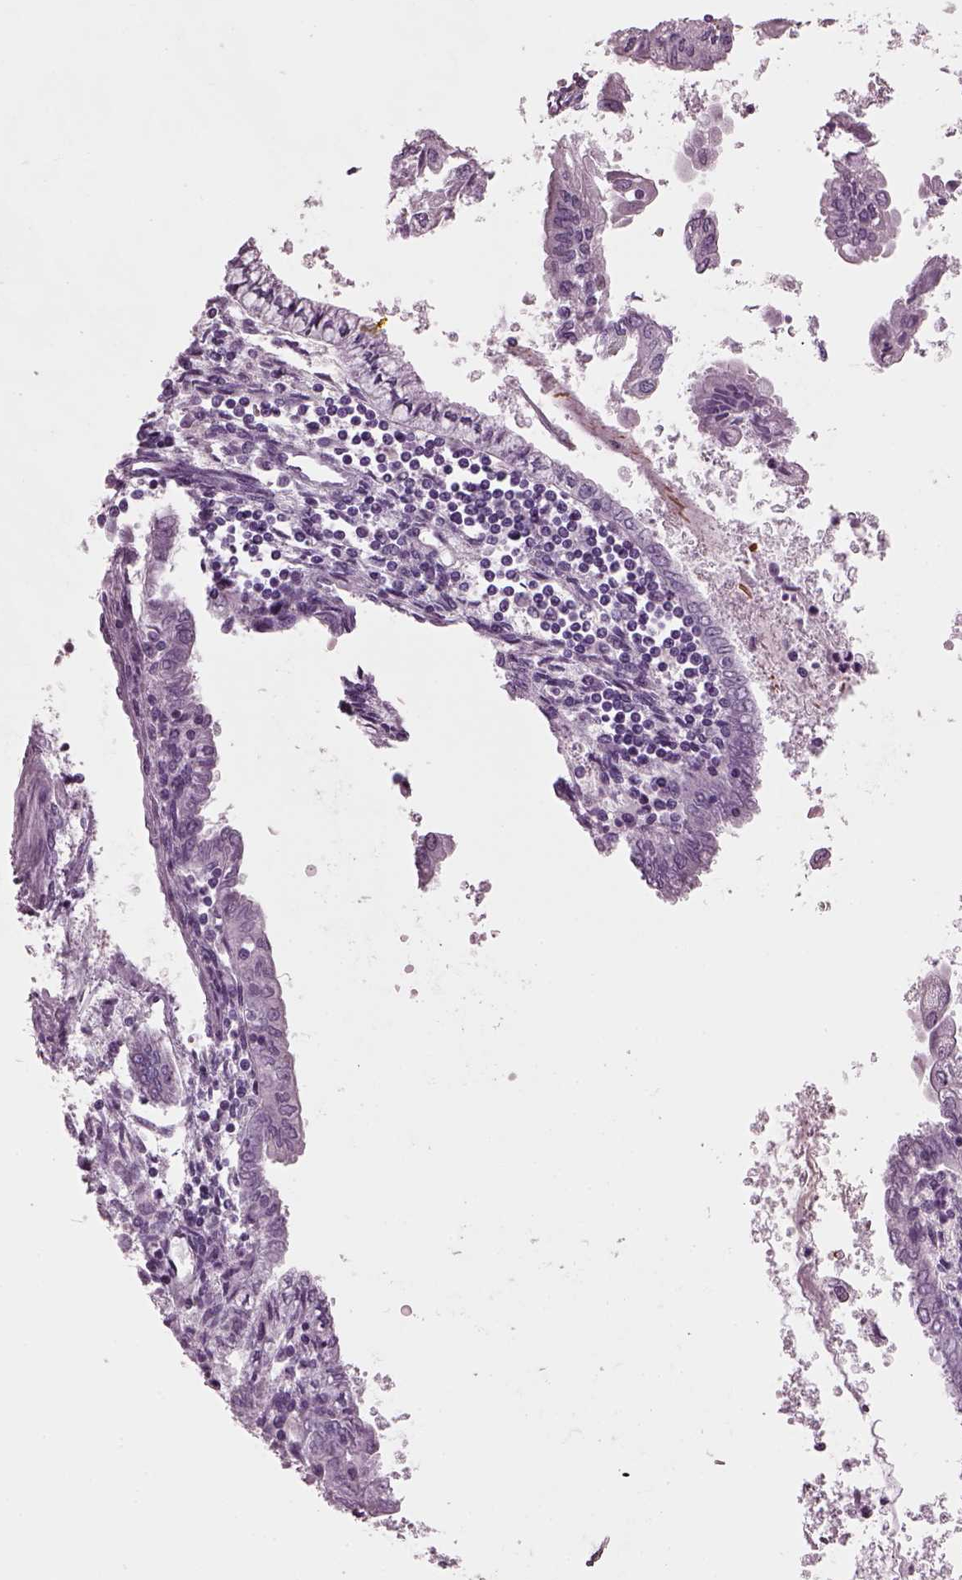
{"staining": {"intensity": "negative", "quantity": "none", "location": "none"}, "tissue": "endometrial cancer", "cell_type": "Tumor cells", "image_type": "cancer", "snomed": [{"axis": "morphology", "description": "Adenocarcinoma, NOS"}, {"axis": "topography", "description": "Endometrium"}], "caption": "IHC of endometrial cancer demonstrates no expression in tumor cells.", "gene": "PRR9", "patient": {"sex": "female", "age": 68}}